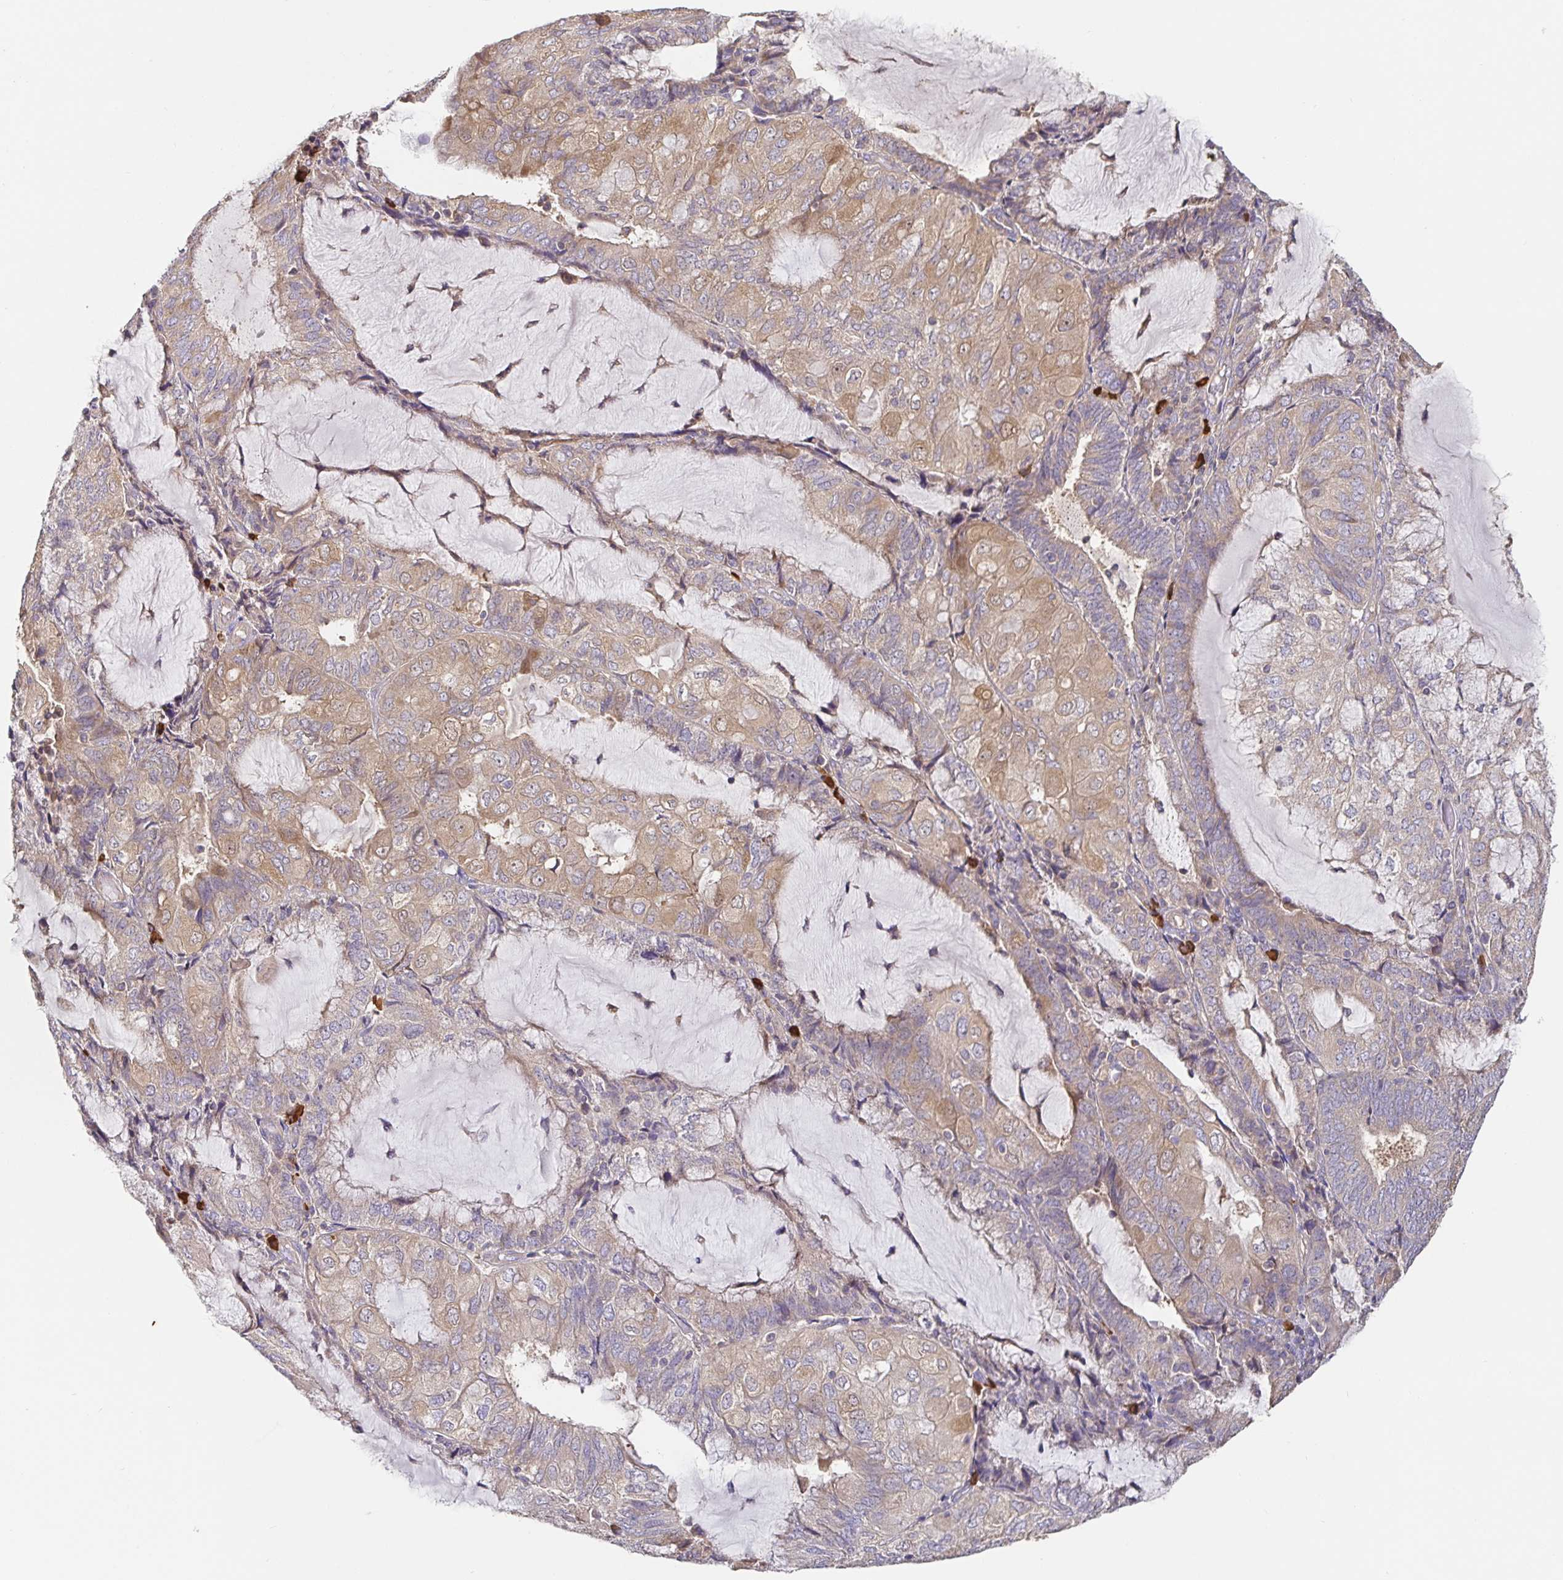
{"staining": {"intensity": "weak", "quantity": "25%-75%", "location": "cytoplasmic/membranous"}, "tissue": "endometrial cancer", "cell_type": "Tumor cells", "image_type": "cancer", "snomed": [{"axis": "morphology", "description": "Adenocarcinoma, NOS"}, {"axis": "topography", "description": "Endometrium"}], "caption": "Immunohistochemistry (IHC) histopathology image of endometrial adenocarcinoma stained for a protein (brown), which shows low levels of weak cytoplasmic/membranous positivity in about 25%-75% of tumor cells.", "gene": "HAGH", "patient": {"sex": "female", "age": 81}}